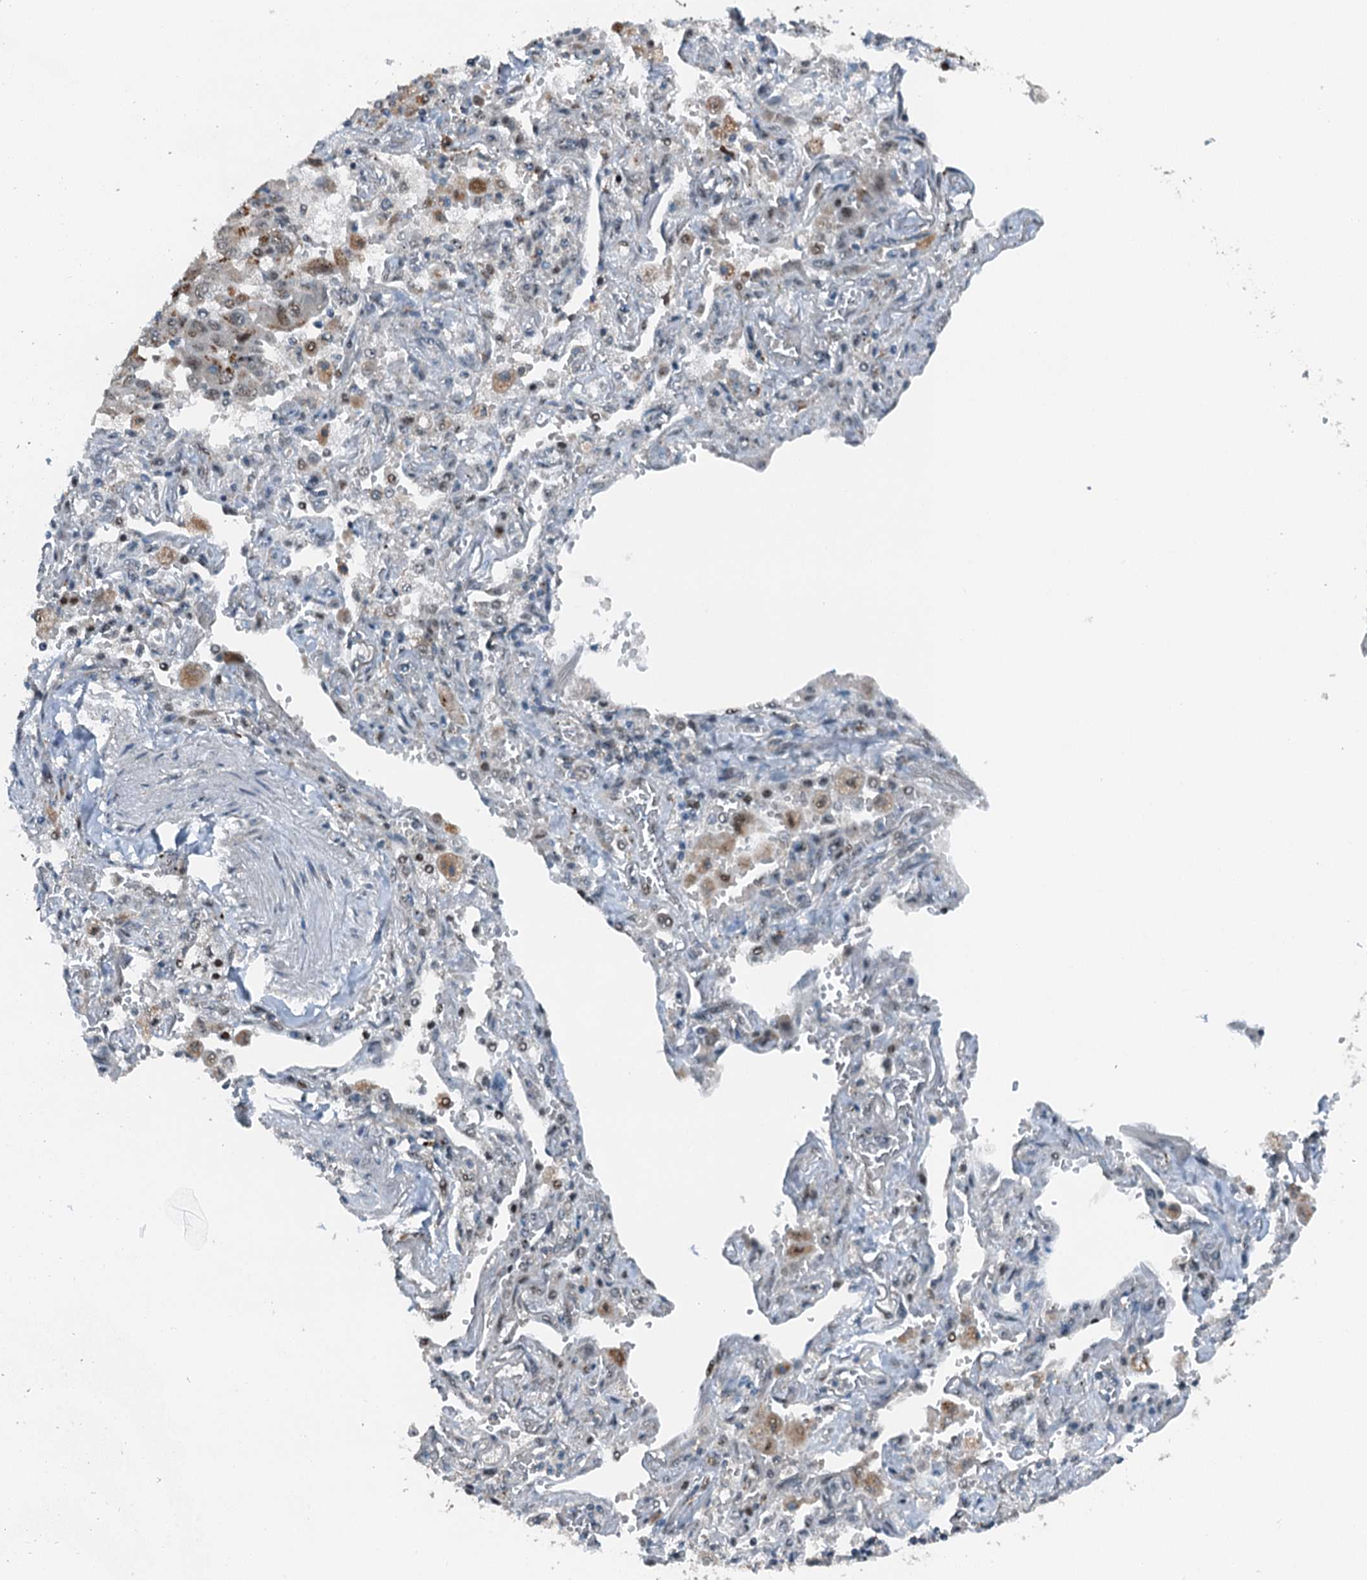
{"staining": {"intensity": "moderate", "quantity": "25%-75%", "location": "cytoplasmic/membranous"}, "tissue": "lung cancer", "cell_type": "Tumor cells", "image_type": "cancer", "snomed": [{"axis": "morphology", "description": "Adenocarcinoma, NOS"}, {"axis": "topography", "description": "Lung"}], "caption": "IHC image of neoplastic tissue: human lung adenocarcinoma stained using immunohistochemistry demonstrates medium levels of moderate protein expression localized specifically in the cytoplasmic/membranous of tumor cells, appearing as a cytoplasmic/membranous brown color.", "gene": "BMERB1", "patient": {"sex": "female", "age": 65}}